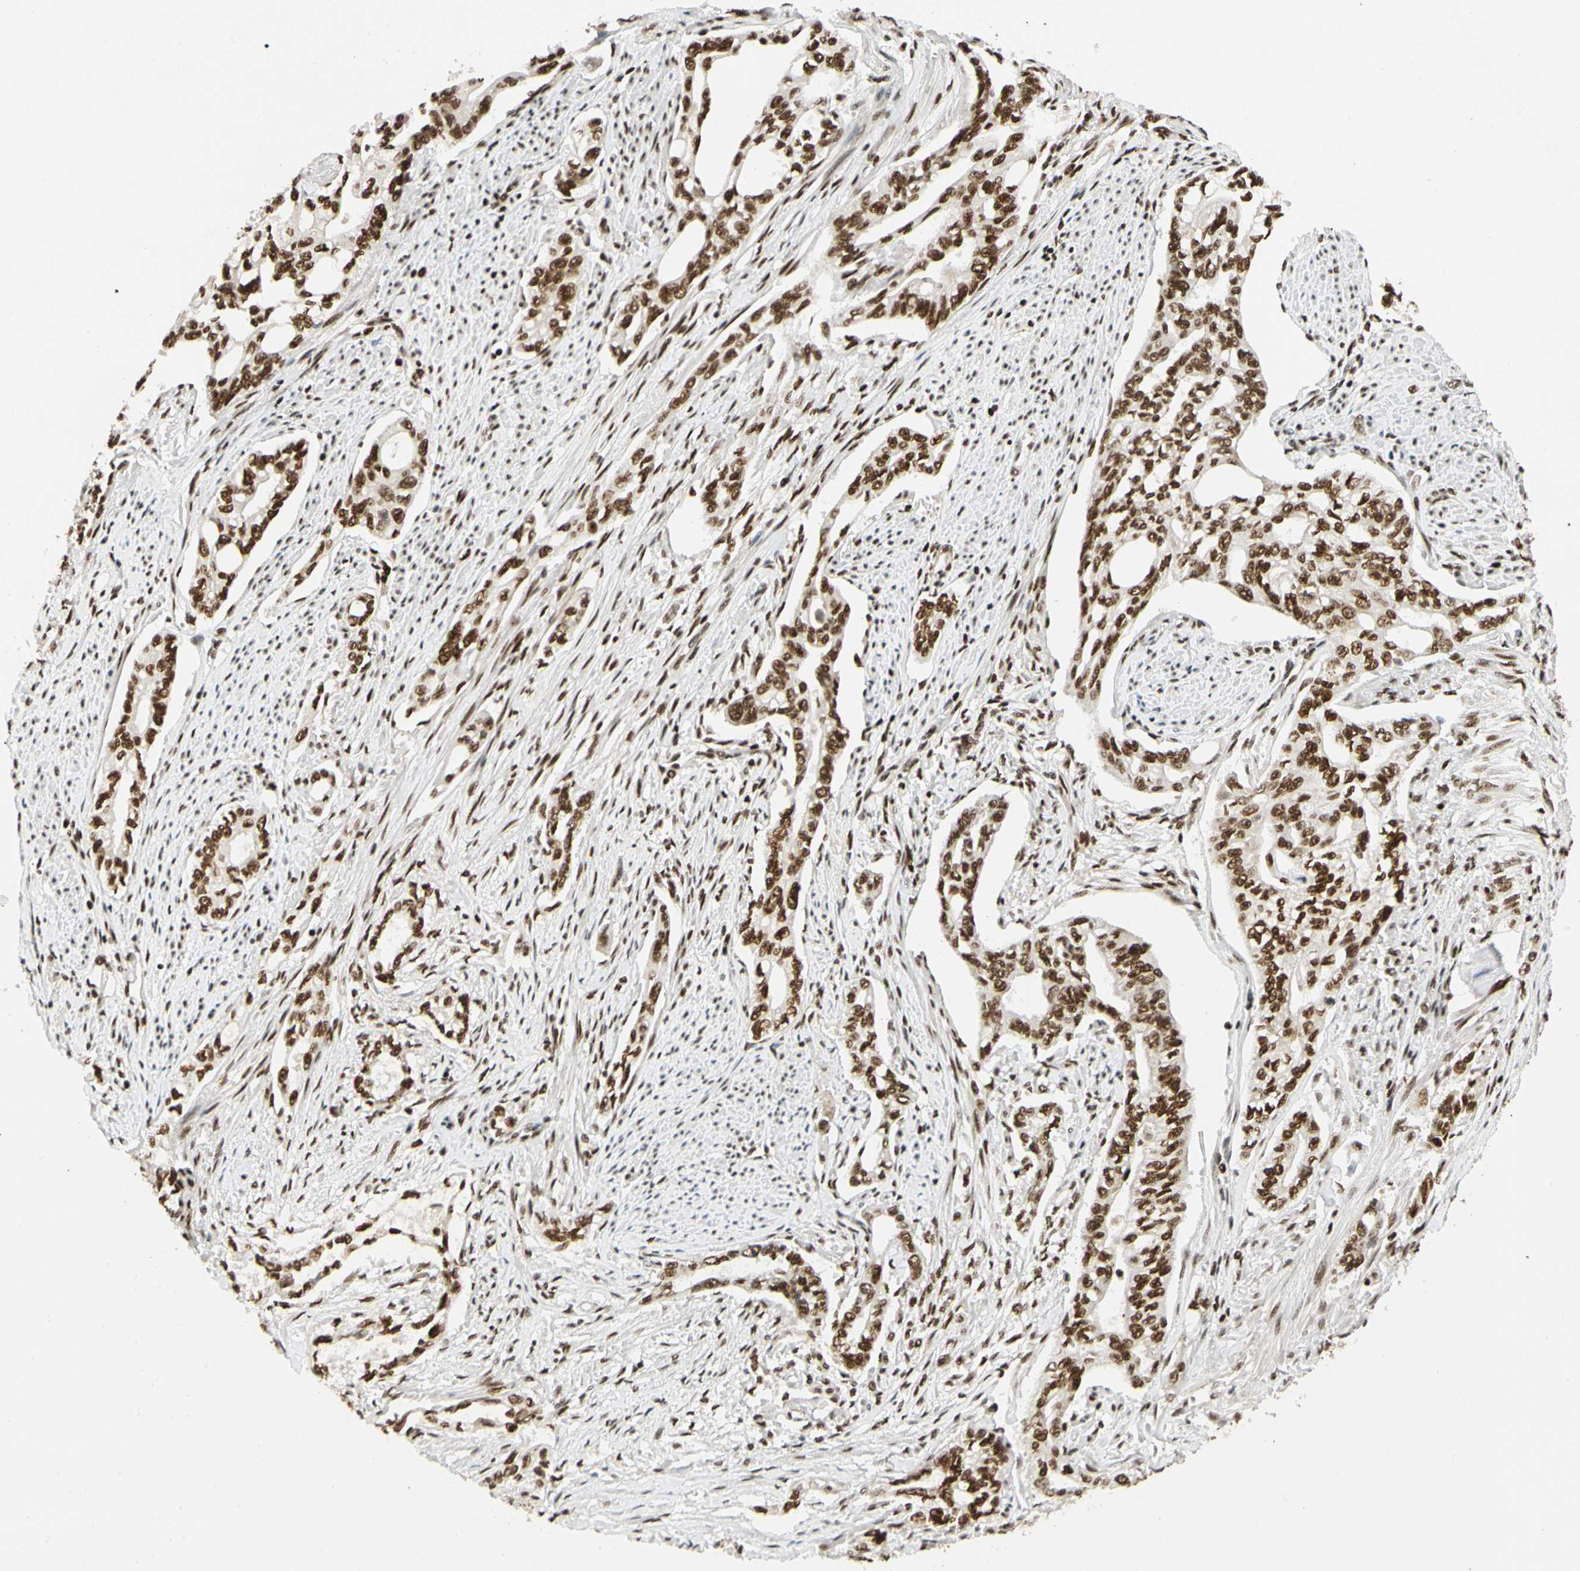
{"staining": {"intensity": "strong", "quantity": ">75%", "location": "nuclear"}, "tissue": "pancreatic cancer", "cell_type": "Tumor cells", "image_type": "cancer", "snomed": [{"axis": "morphology", "description": "Normal tissue, NOS"}, {"axis": "topography", "description": "Pancreas"}], "caption": "The image shows immunohistochemical staining of pancreatic cancer. There is strong nuclear positivity is identified in approximately >75% of tumor cells.", "gene": "CDK12", "patient": {"sex": "male", "age": 42}}